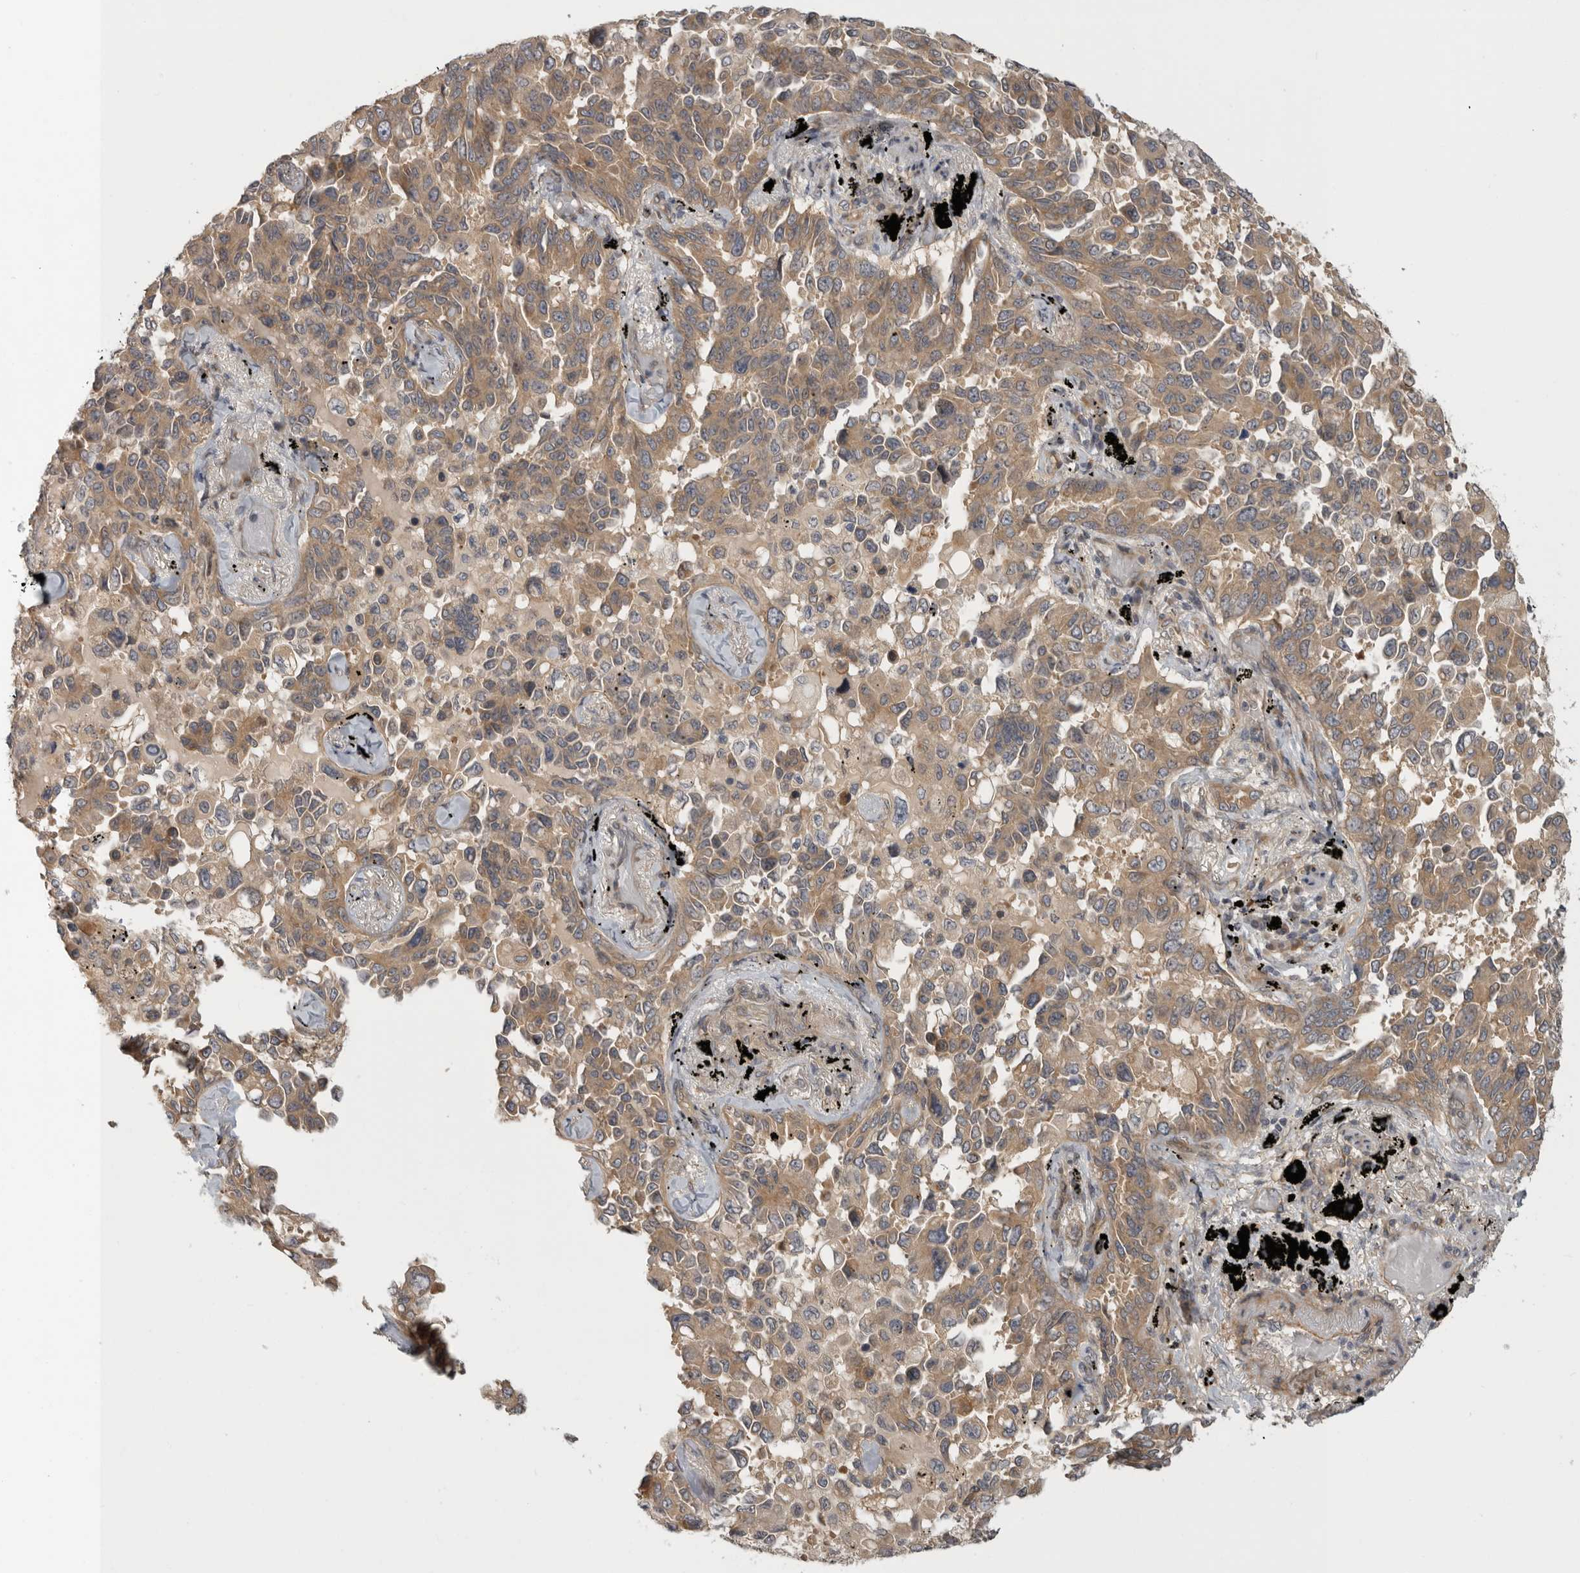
{"staining": {"intensity": "weak", "quantity": ">75%", "location": "cytoplasmic/membranous"}, "tissue": "lung cancer", "cell_type": "Tumor cells", "image_type": "cancer", "snomed": [{"axis": "morphology", "description": "Adenocarcinoma, NOS"}, {"axis": "topography", "description": "Lung"}], "caption": "Brown immunohistochemical staining in adenocarcinoma (lung) shows weak cytoplasmic/membranous expression in approximately >75% of tumor cells.", "gene": "CUEDC1", "patient": {"sex": "female", "age": 67}}